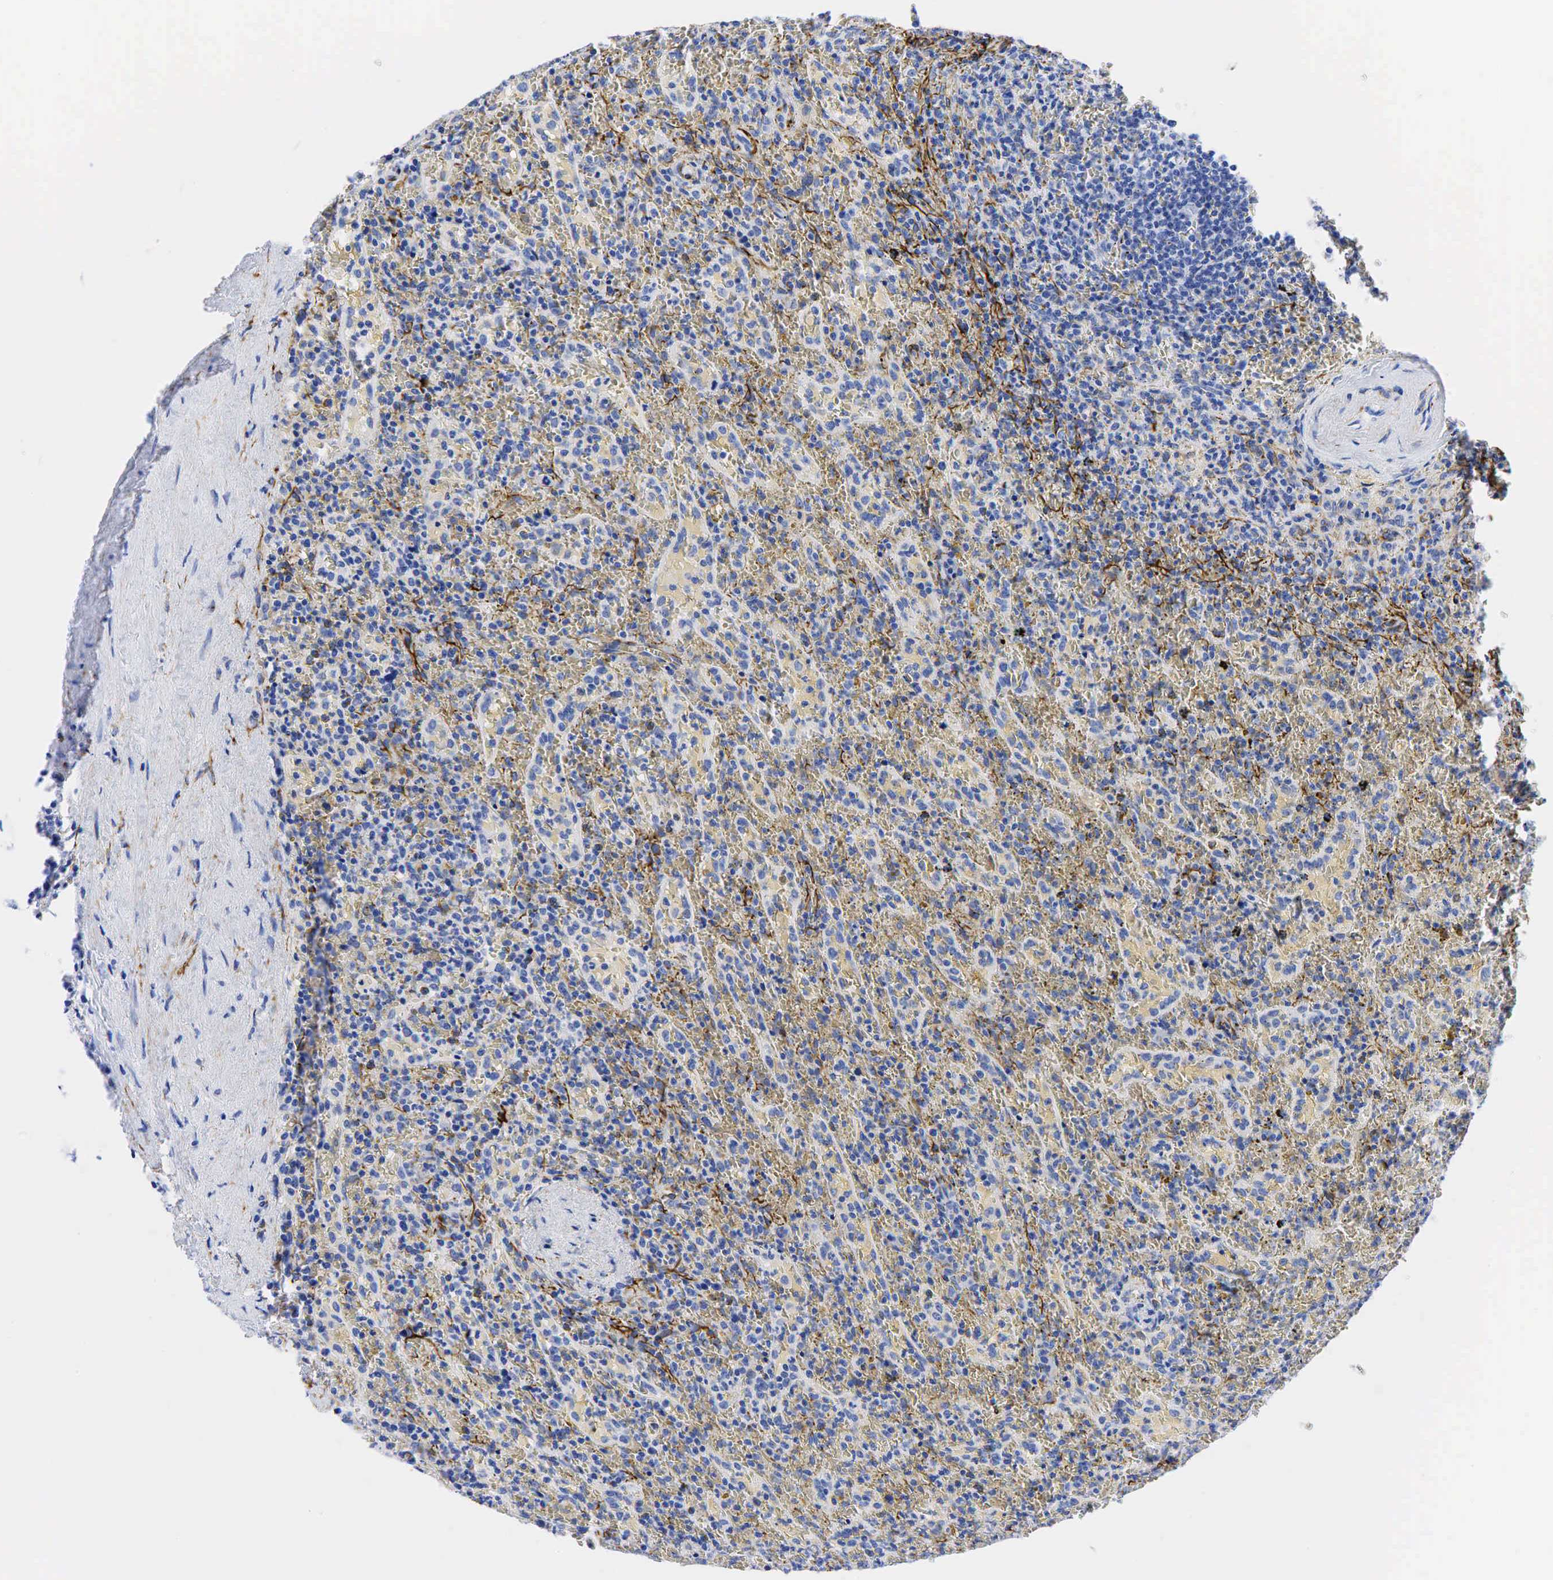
{"staining": {"intensity": "negative", "quantity": "none", "location": "none"}, "tissue": "lymphoma", "cell_type": "Tumor cells", "image_type": "cancer", "snomed": [{"axis": "morphology", "description": "Malignant lymphoma, non-Hodgkin's type, High grade"}, {"axis": "topography", "description": "Spleen"}, {"axis": "topography", "description": "Lymph node"}], "caption": "A photomicrograph of high-grade malignant lymphoma, non-Hodgkin's type stained for a protein shows no brown staining in tumor cells.", "gene": "KRT18", "patient": {"sex": "female", "age": 70}}